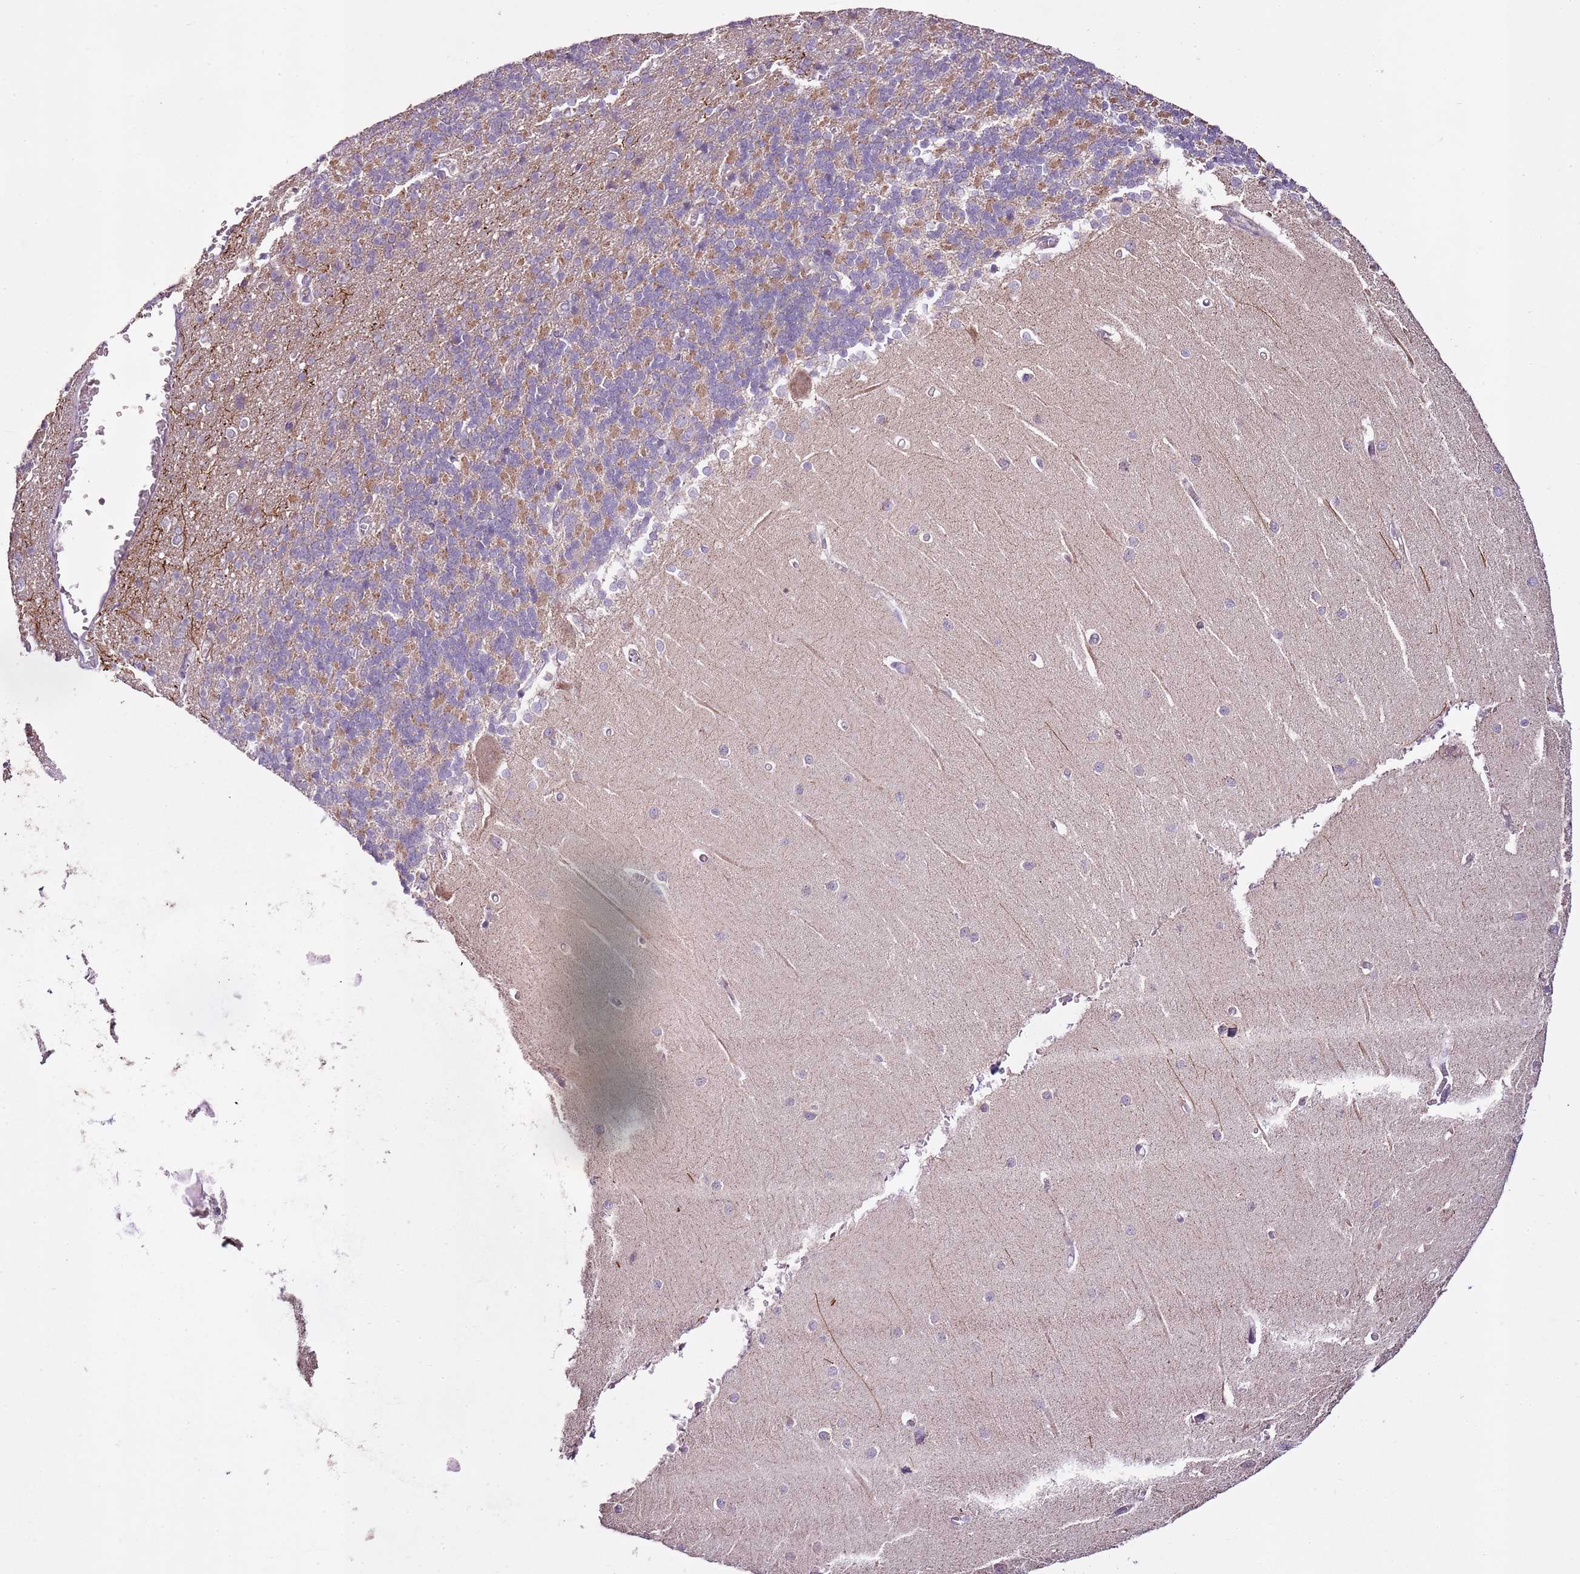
{"staining": {"intensity": "negative", "quantity": "none", "location": "none"}, "tissue": "cerebellum", "cell_type": "Cells in granular layer", "image_type": "normal", "snomed": [{"axis": "morphology", "description": "Normal tissue, NOS"}, {"axis": "topography", "description": "Cerebellum"}], "caption": "IHC of normal human cerebellum demonstrates no positivity in cells in granular layer.", "gene": "CMKLR1", "patient": {"sex": "male", "age": 37}}